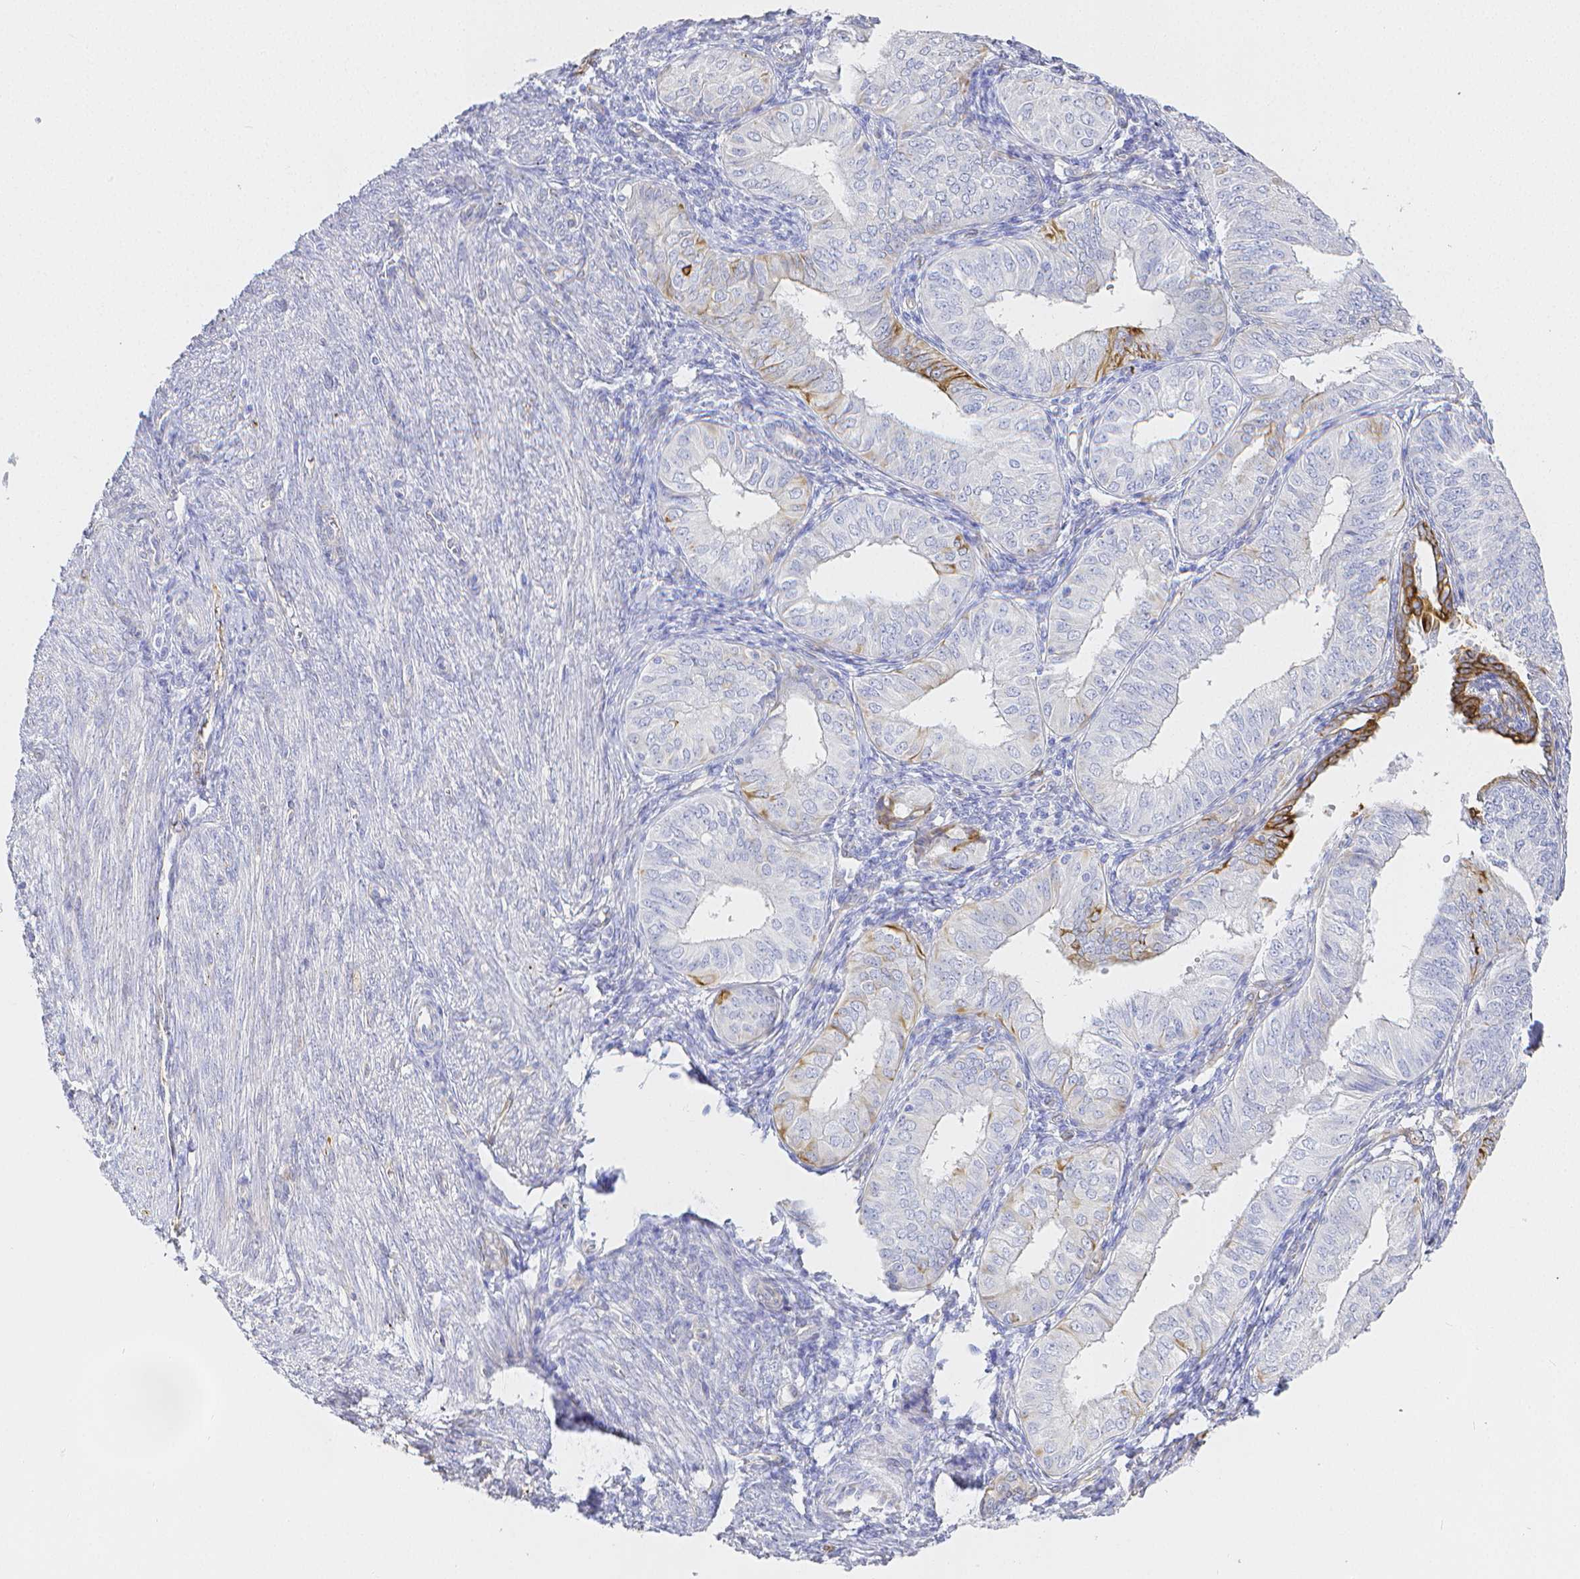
{"staining": {"intensity": "negative", "quantity": "none", "location": "none"}, "tissue": "endometrial cancer", "cell_type": "Tumor cells", "image_type": "cancer", "snomed": [{"axis": "morphology", "description": "Adenocarcinoma, NOS"}, {"axis": "topography", "description": "Endometrium"}], "caption": "A high-resolution image shows immunohistochemistry staining of endometrial cancer (adenocarcinoma), which shows no significant staining in tumor cells.", "gene": "SMURF1", "patient": {"sex": "female", "age": 58}}